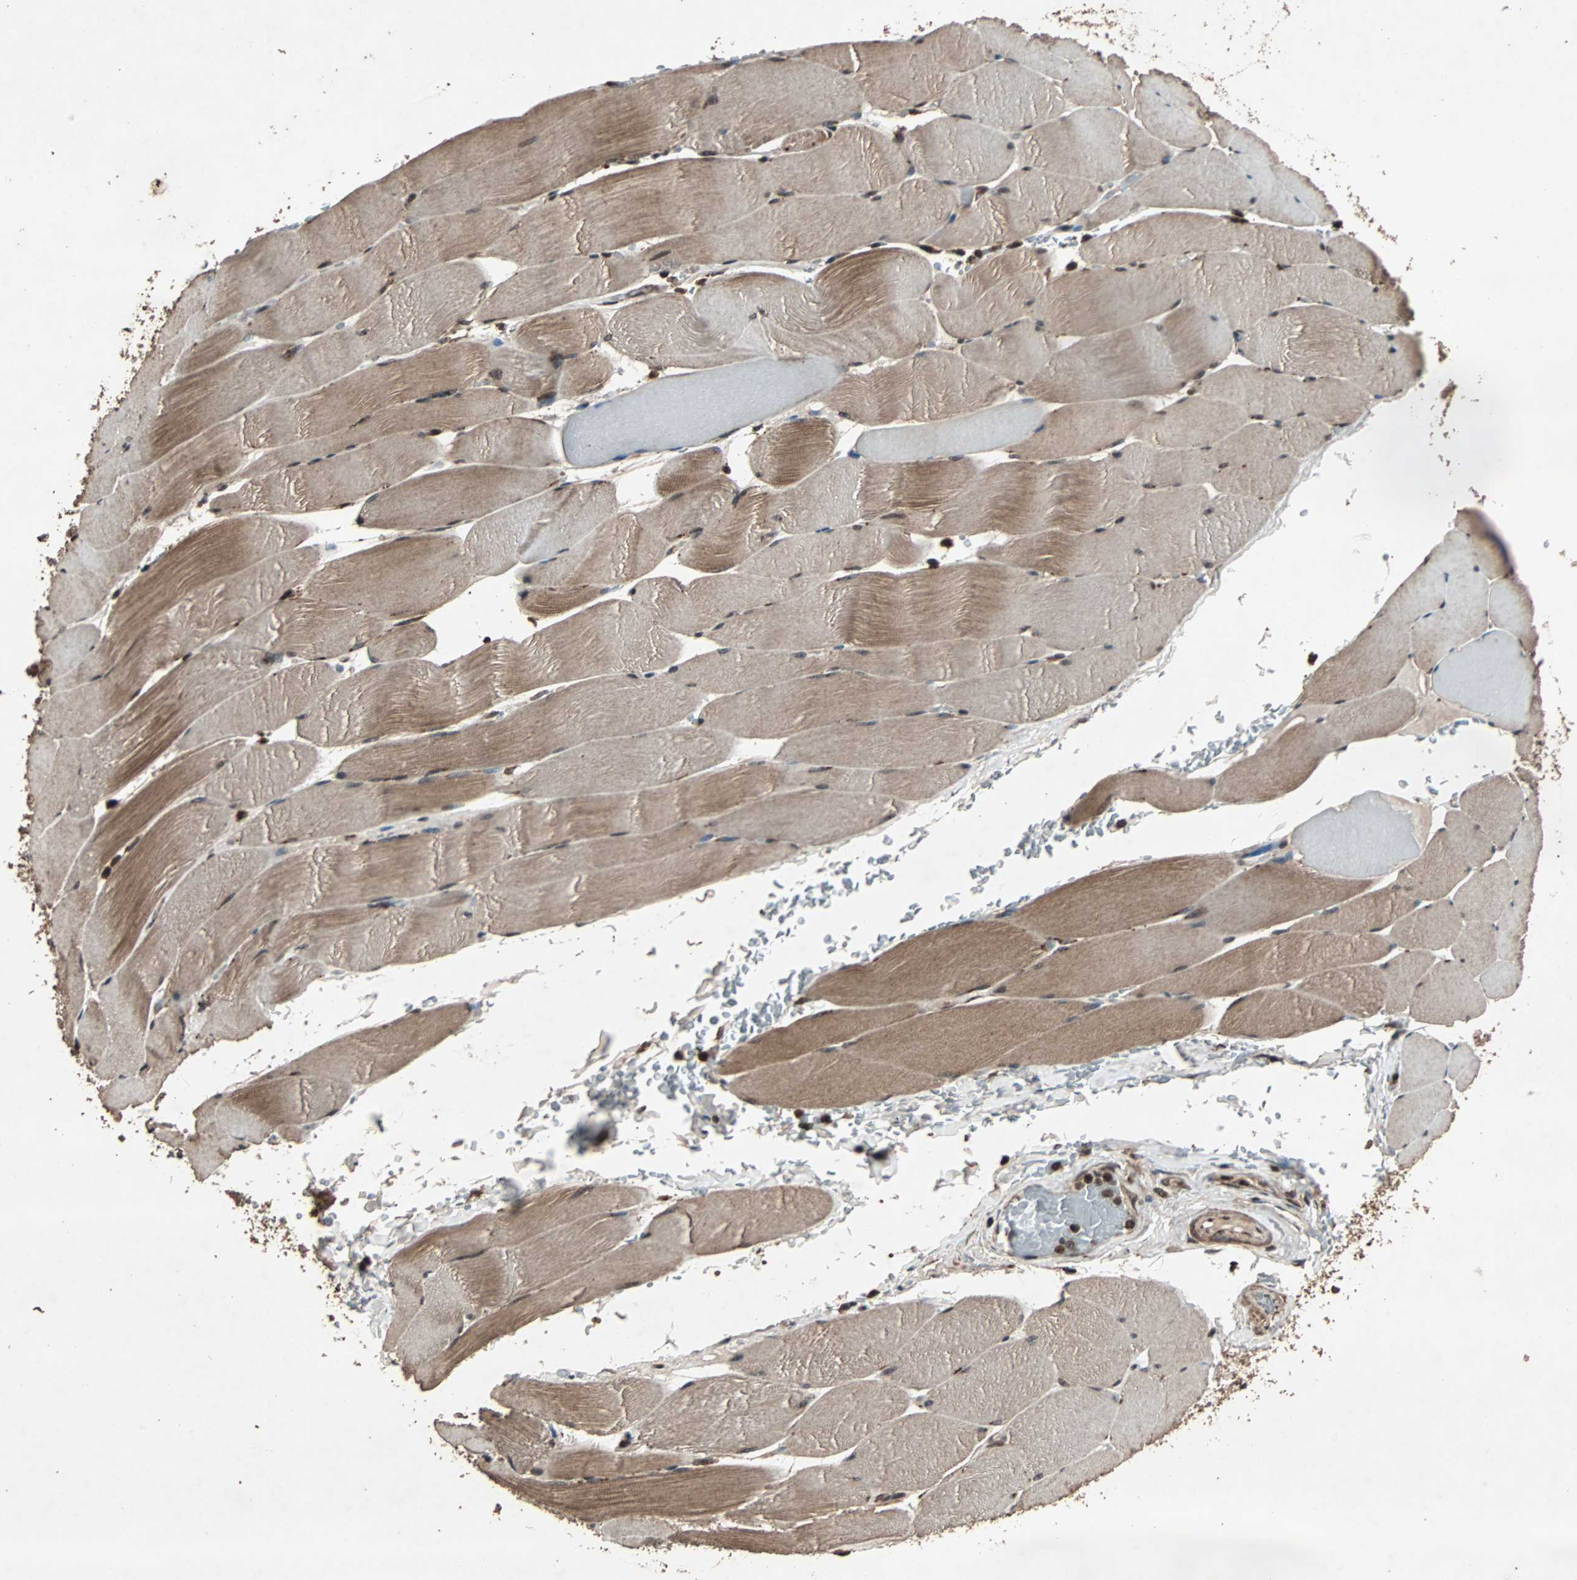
{"staining": {"intensity": "moderate", "quantity": ">75%", "location": "cytoplasmic/membranous"}, "tissue": "skeletal muscle", "cell_type": "Myocytes", "image_type": "normal", "snomed": [{"axis": "morphology", "description": "Normal tissue, NOS"}, {"axis": "topography", "description": "Skeletal muscle"}], "caption": "An image showing moderate cytoplasmic/membranous expression in approximately >75% of myocytes in normal skeletal muscle, as visualized by brown immunohistochemical staining.", "gene": "LAMTOR5", "patient": {"sex": "male", "age": 62}}